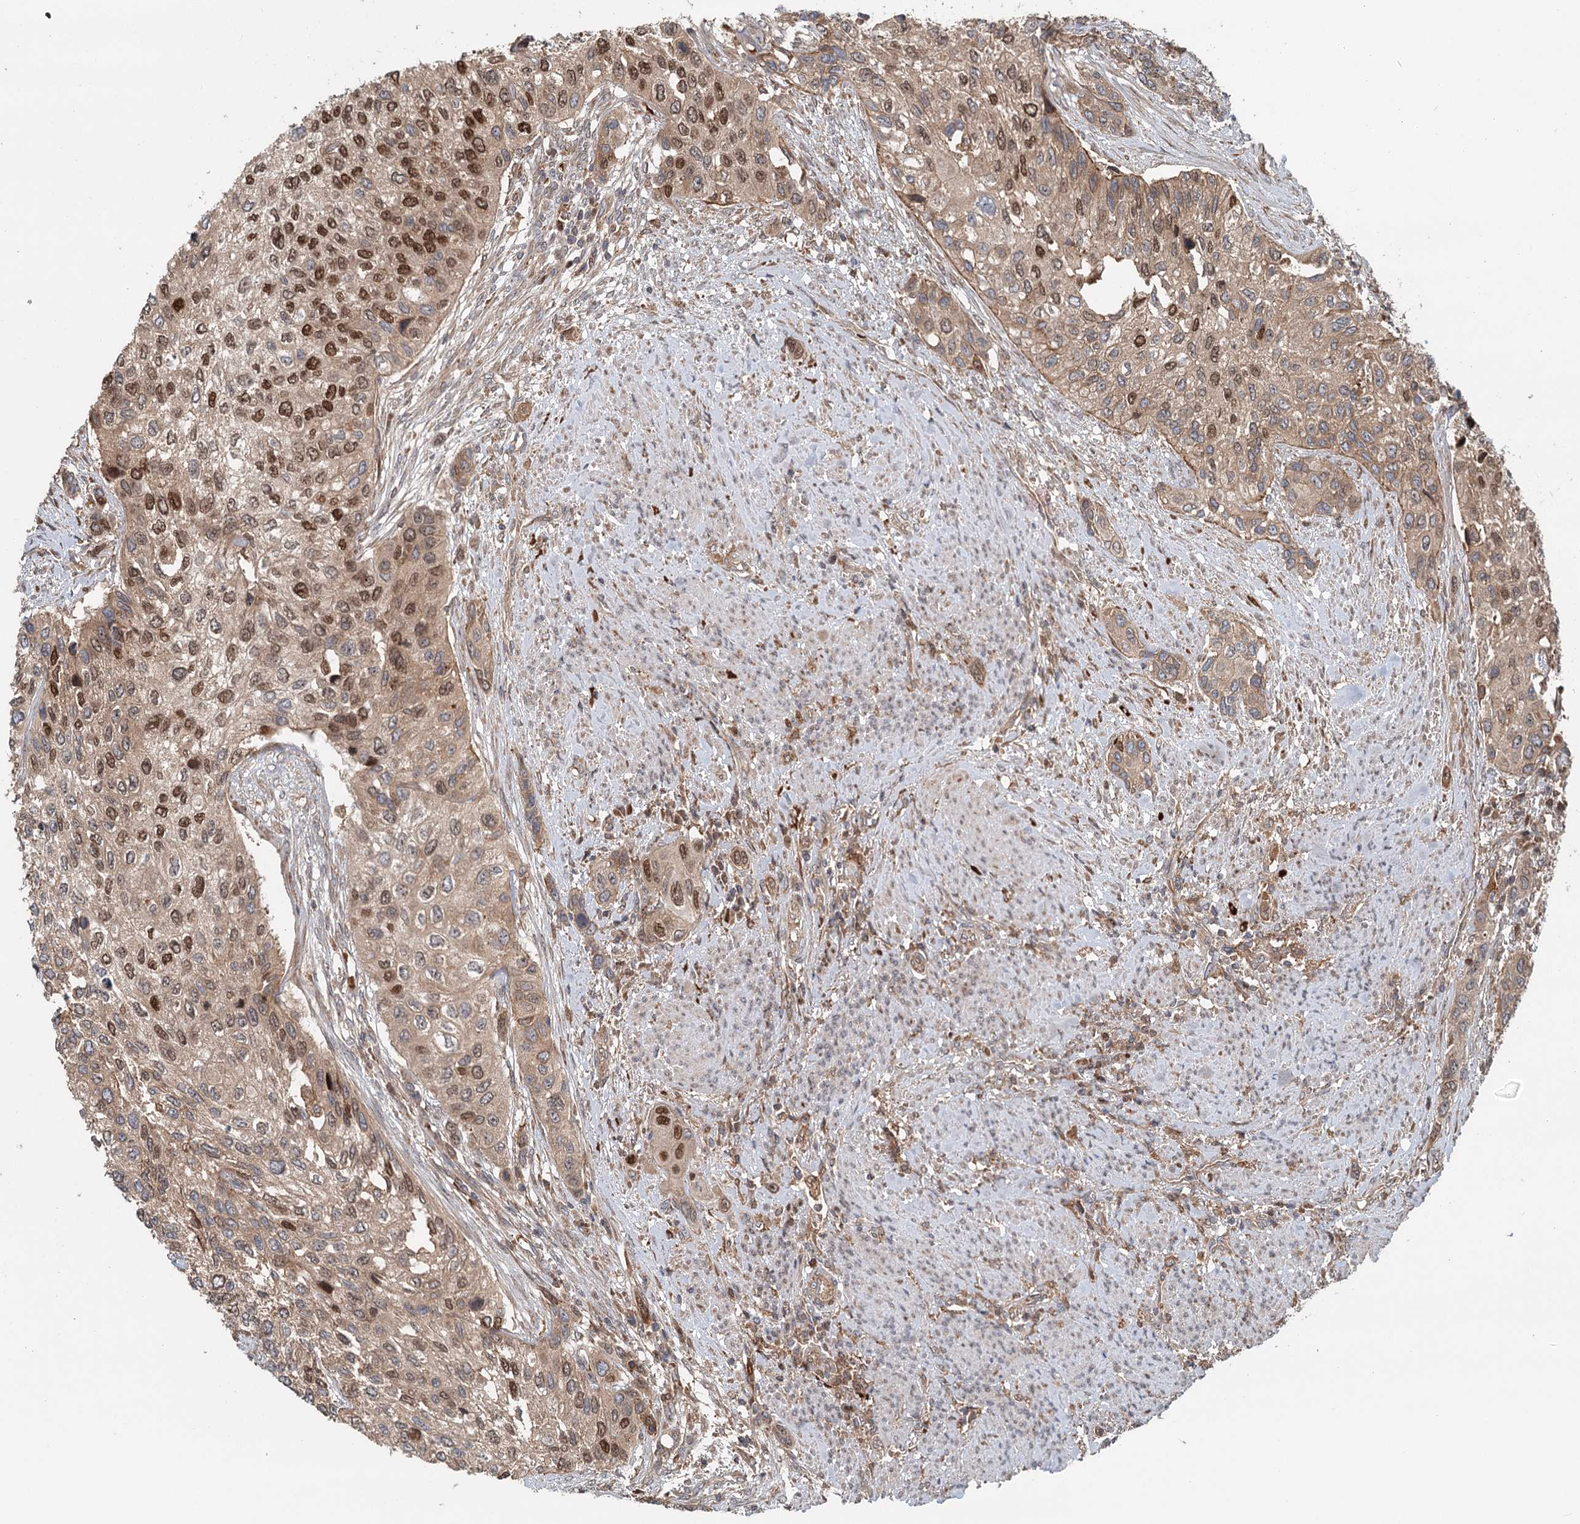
{"staining": {"intensity": "moderate", "quantity": ">75%", "location": "cytoplasmic/membranous,nuclear"}, "tissue": "urothelial cancer", "cell_type": "Tumor cells", "image_type": "cancer", "snomed": [{"axis": "morphology", "description": "Normal tissue, NOS"}, {"axis": "morphology", "description": "Urothelial carcinoma, High grade"}, {"axis": "topography", "description": "Vascular tissue"}, {"axis": "topography", "description": "Urinary bladder"}], "caption": "DAB immunohistochemical staining of human urothelial cancer reveals moderate cytoplasmic/membranous and nuclear protein expression in approximately >75% of tumor cells.", "gene": "RNF111", "patient": {"sex": "female", "age": 56}}